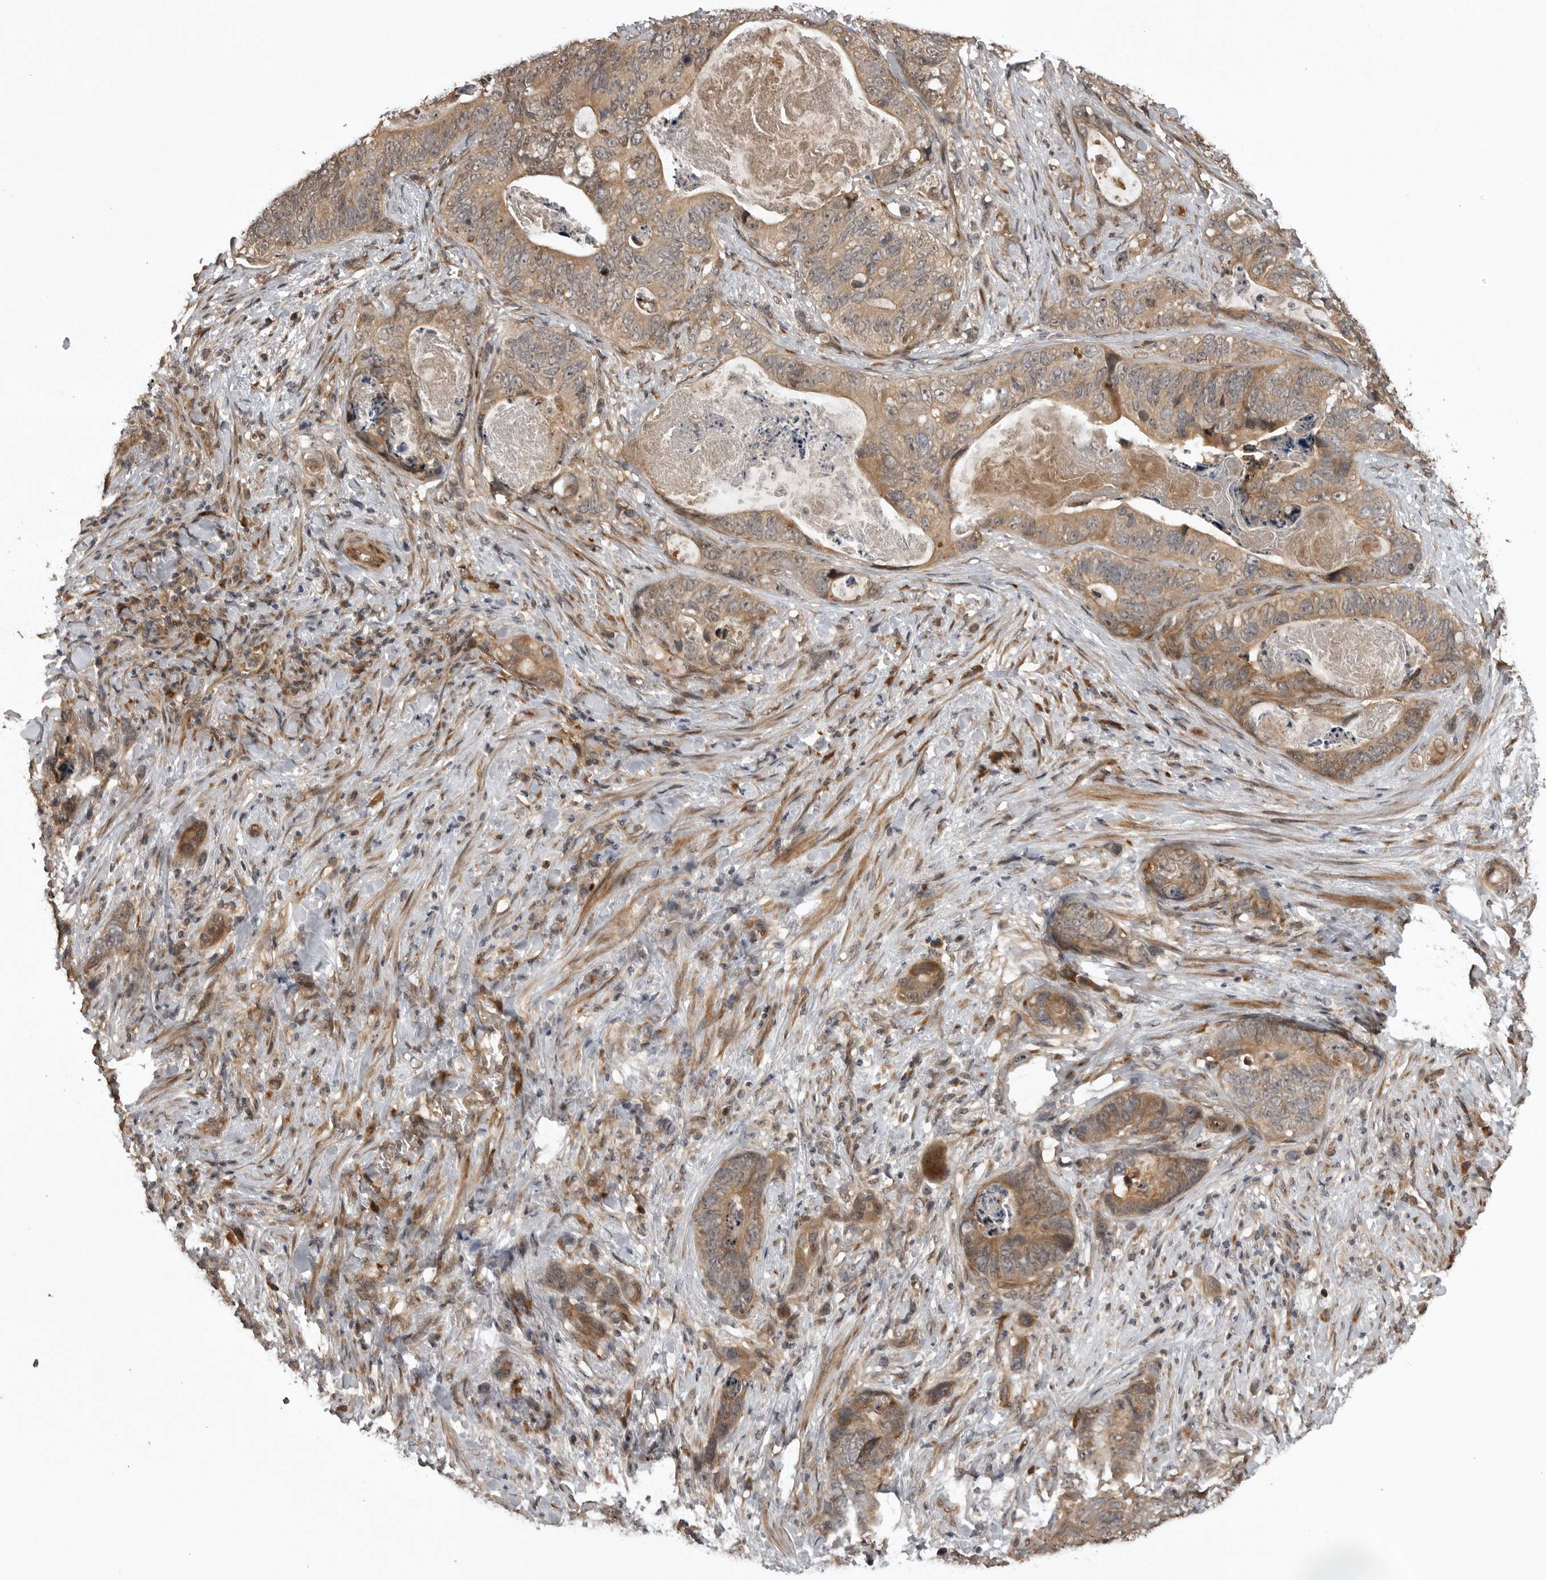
{"staining": {"intensity": "weak", "quantity": ">75%", "location": "cytoplasmic/membranous"}, "tissue": "stomach cancer", "cell_type": "Tumor cells", "image_type": "cancer", "snomed": [{"axis": "morphology", "description": "Normal tissue, NOS"}, {"axis": "morphology", "description": "Adenocarcinoma, NOS"}, {"axis": "topography", "description": "Stomach"}], "caption": "Stomach adenocarcinoma stained with a protein marker displays weak staining in tumor cells.", "gene": "AKAP7", "patient": {"sex": "female", "age": 89}}